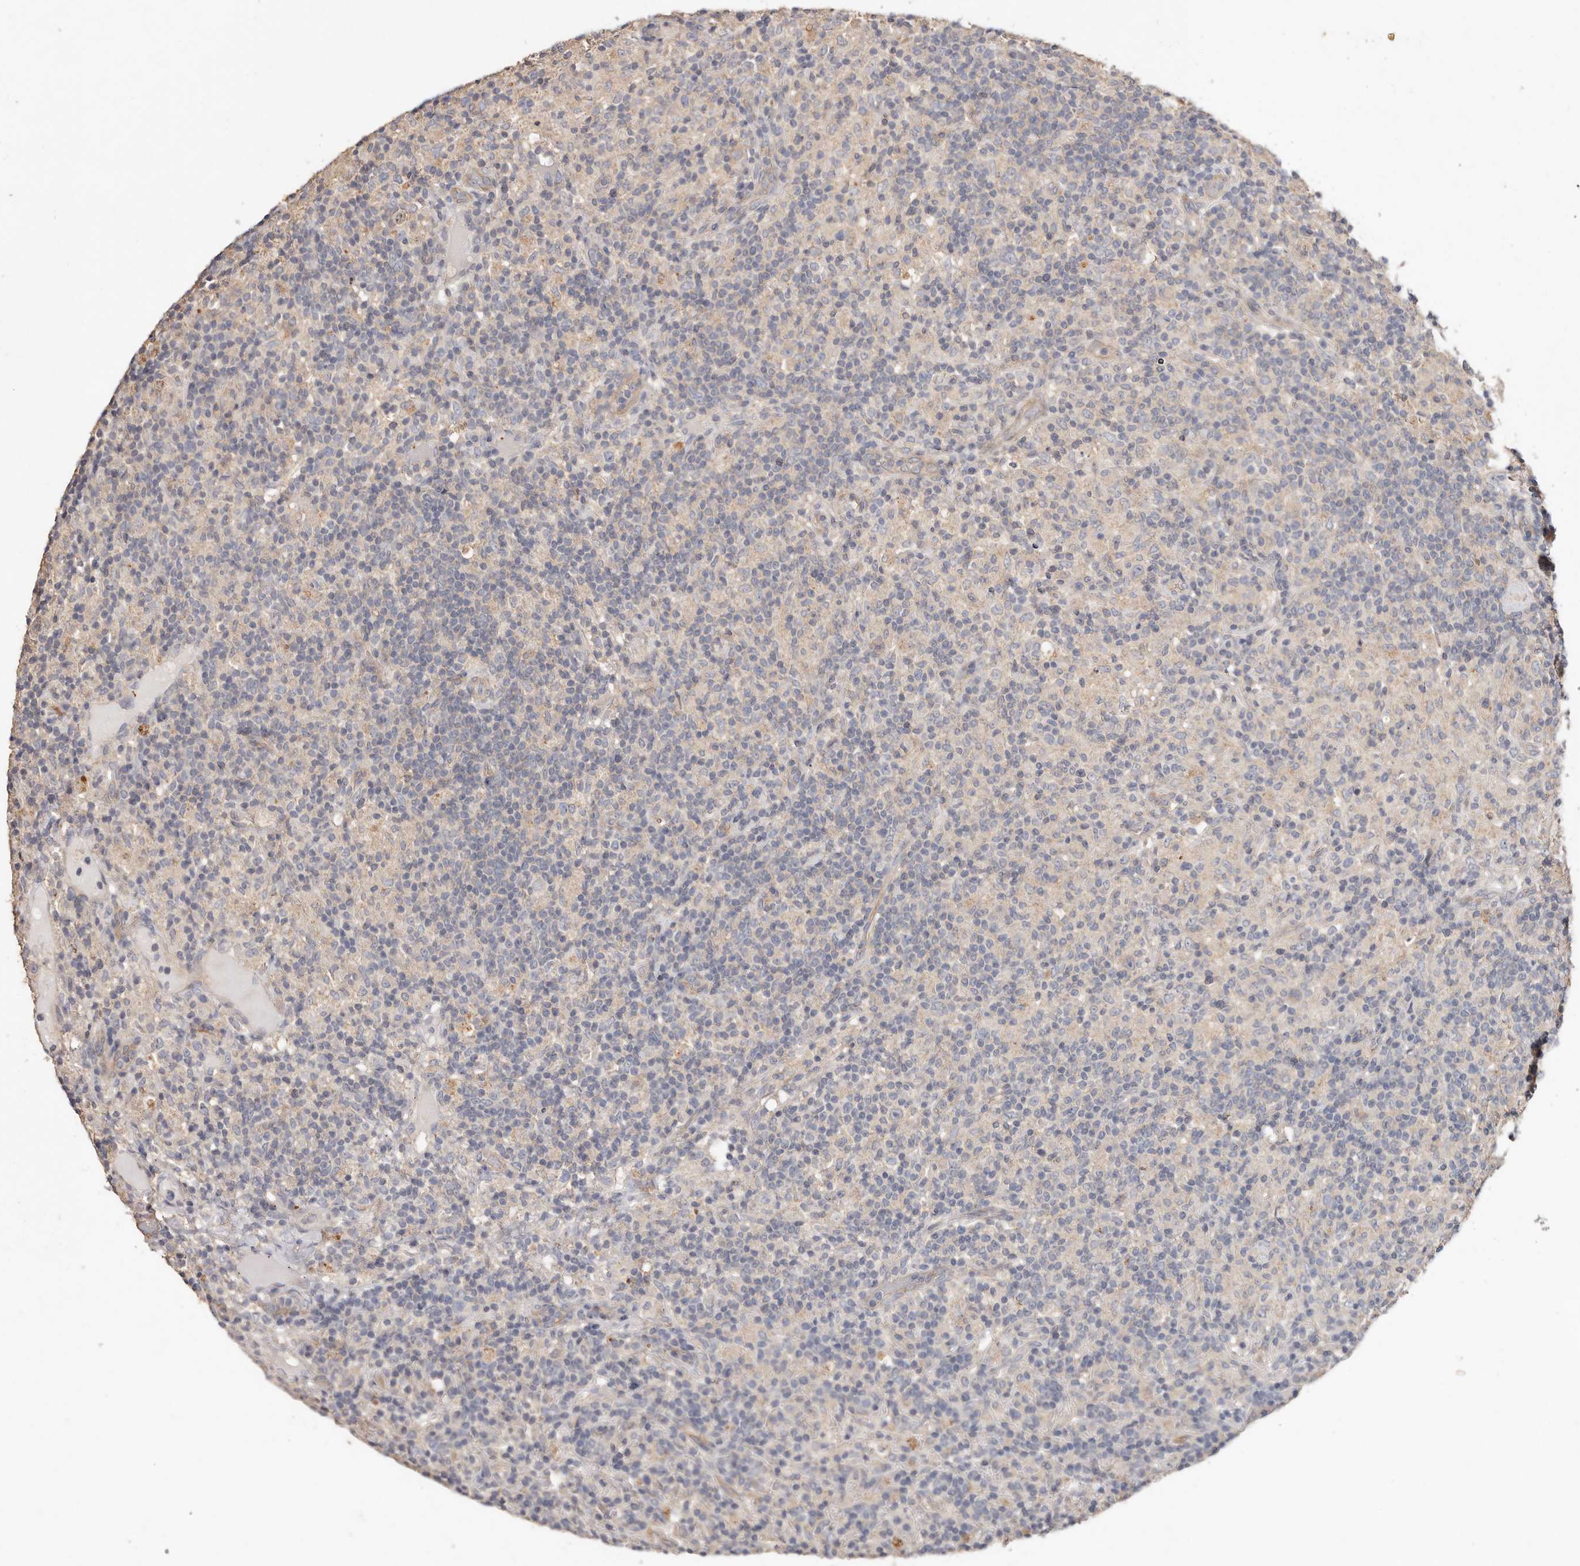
{"staining": {"intensity": "negative", "quantity": "none", "location": "none"}, "tissue": "lymphoma", "cell_type": "Tumor cells", "image_type": "cancer", "snomed": [{"axis": "morphology", "description": "Hodgkin's disease, NOS"}, {"axis": "topography", "description": "Lymph node"}], "caption": "This is an immunohistochemistry micrograph of lymphoma. There is no positivity in tumor cells.", "gene": "THBS3", "patient": {"sex": "male", "age": 70}}